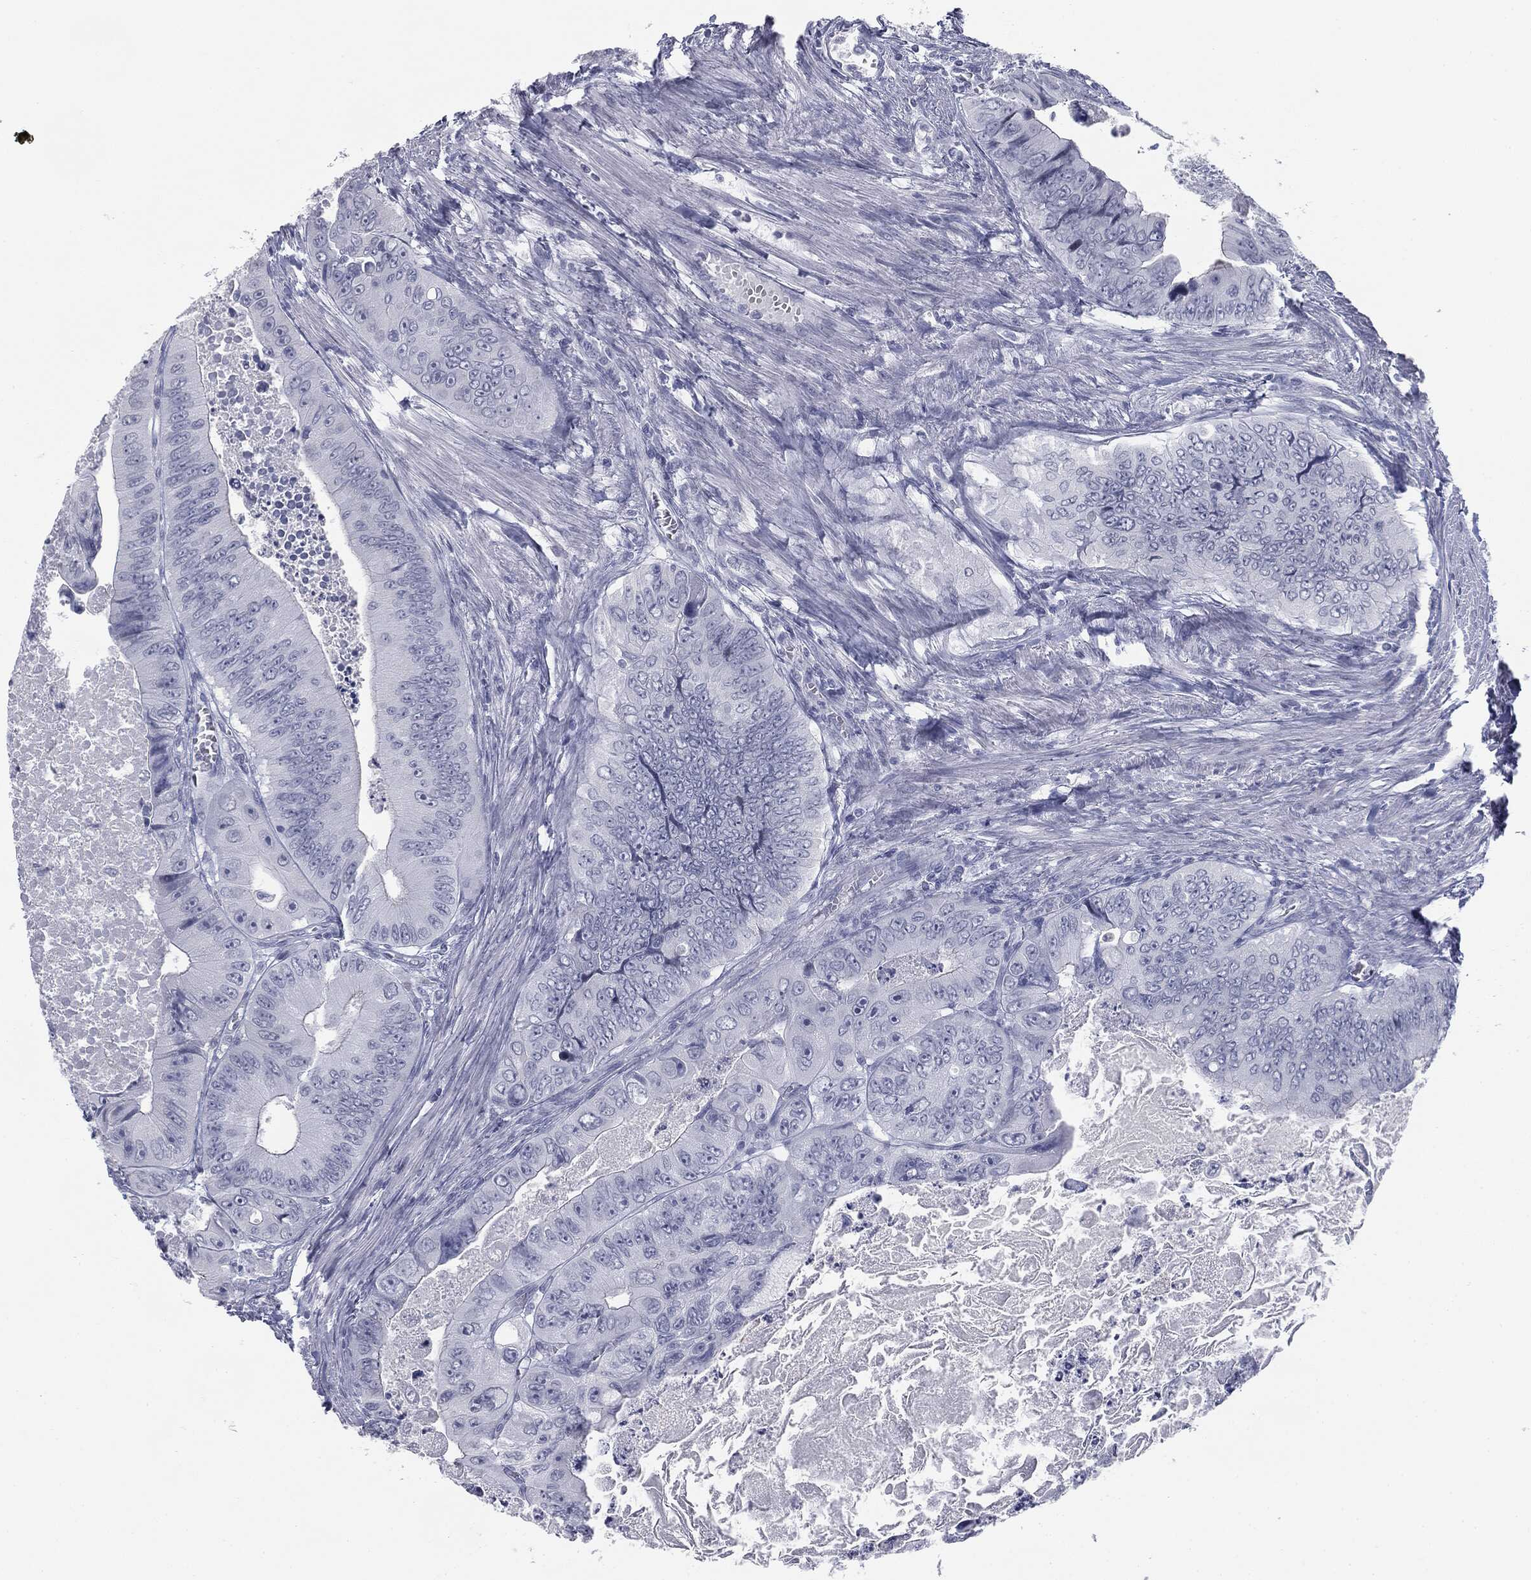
{"staining": {"intensity": "negative", "quantity": "none", "location": "none"}, "tissue": "colorectal cancer", "cell_type": "Tumor cells", "image_type": "cancer", "snomed": [{"axis": "morphology", "description": "Adenocarcinoma, NOS"}, {"axis": "topography", "description": "Colon"}], "caption": "Protein analysis of colorectal adenocarcinoma displays no significant expression in tumor cells.", "gene": "TPO", "patient": {"sex": "female", "age": 84}}